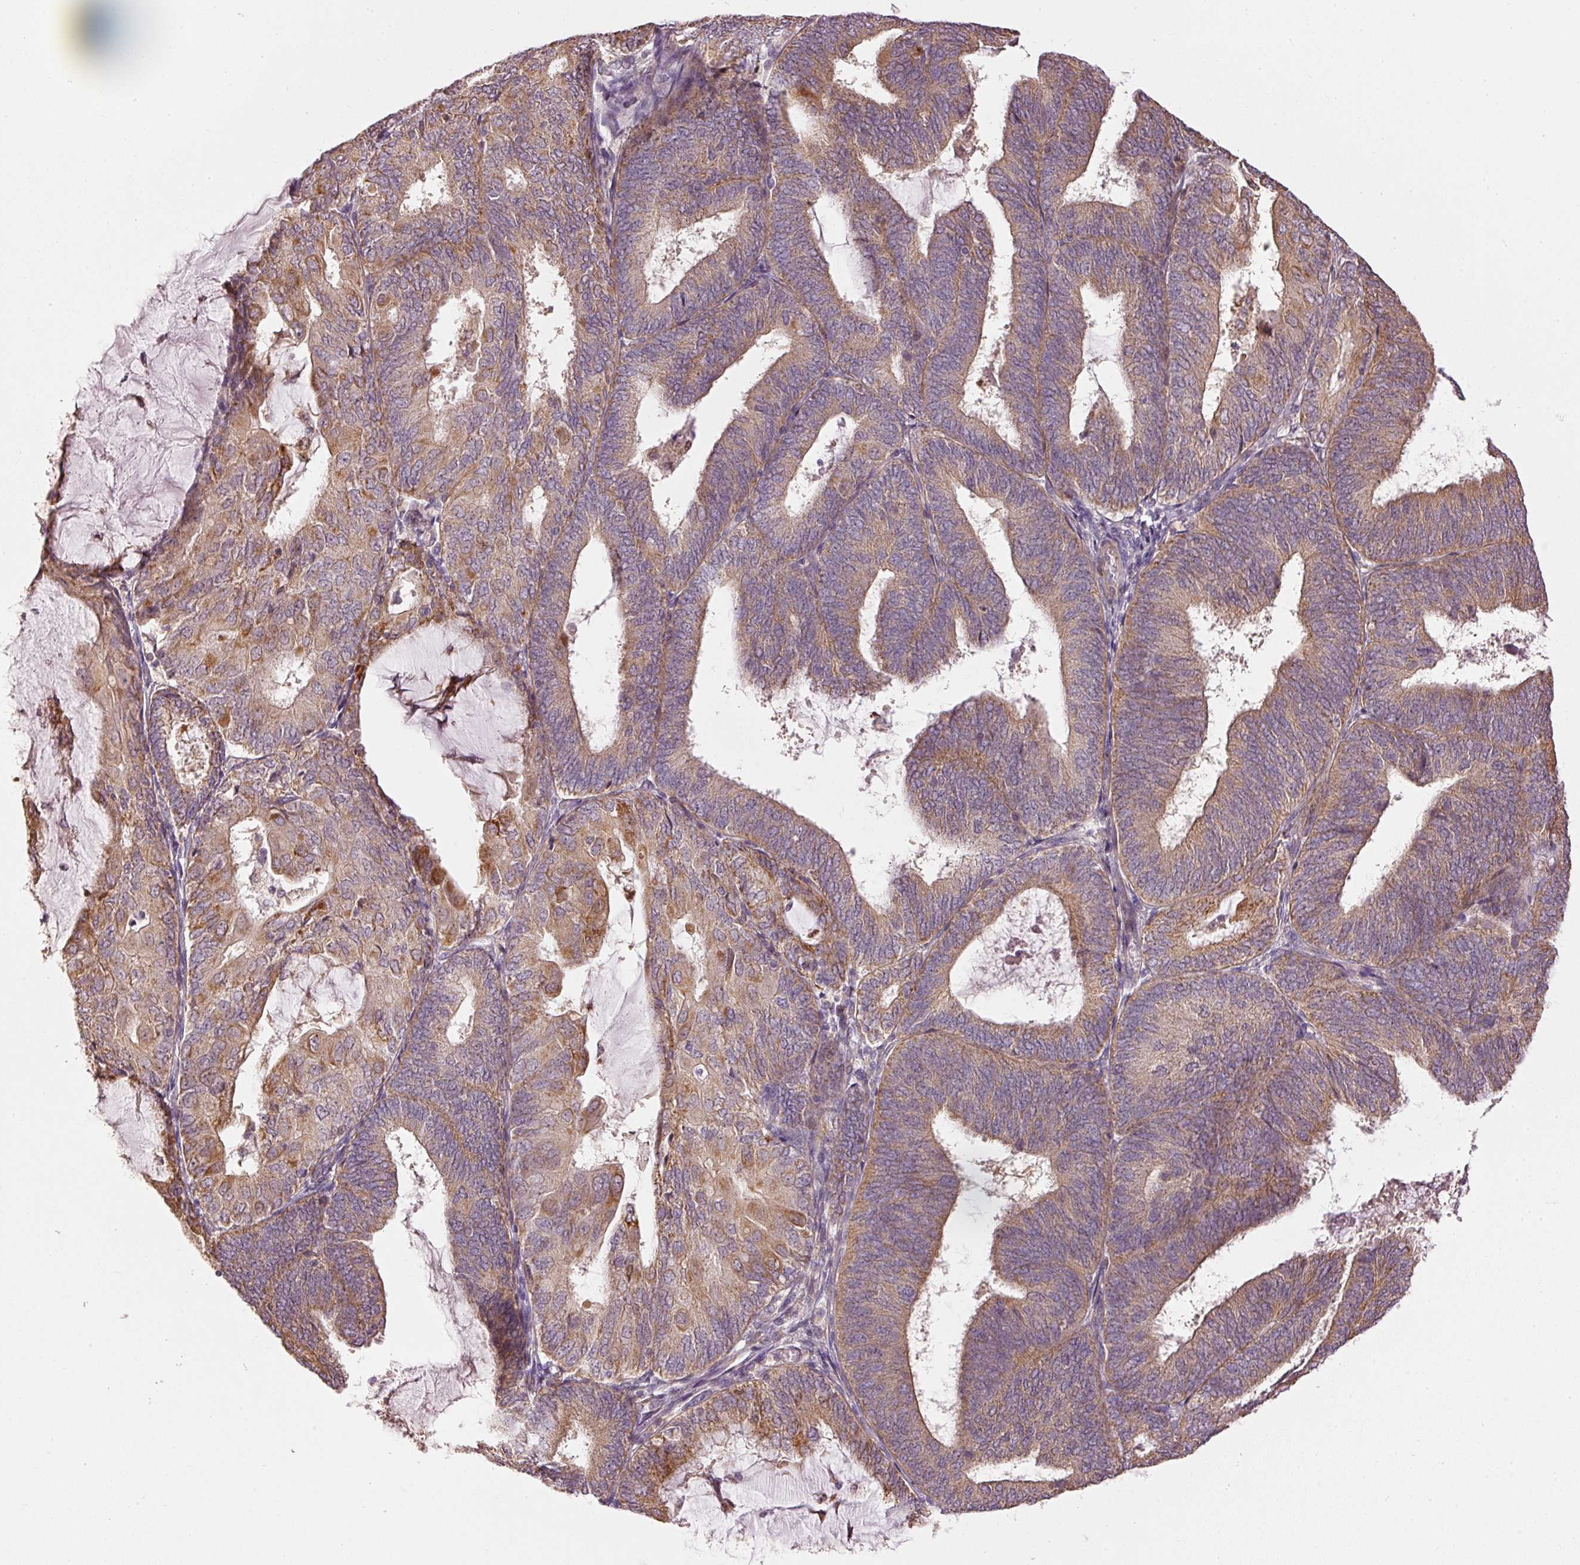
{"staining": {"intensity": "moderate", "quantity": ">75%", "location": "cytoplasmic/membranous"}, "tissue": "endometrial cancer", "cell_type": "Tumor cells", "image_type": "cancer", "snomed": [{"axis": "morphology", "description": "Adenocarcinoma, NOS"}, {"axis": "topography", "description": "Endometrium"}], "caption": "Brown immunohistochemical staining in adenocarcinoma (endometrial) displays moderate cytoplasmic/membranous positivity in about >75% of tumor cells.", "gene": "MTHFD1L", "patient": {"sex": "female", "age": 81}}